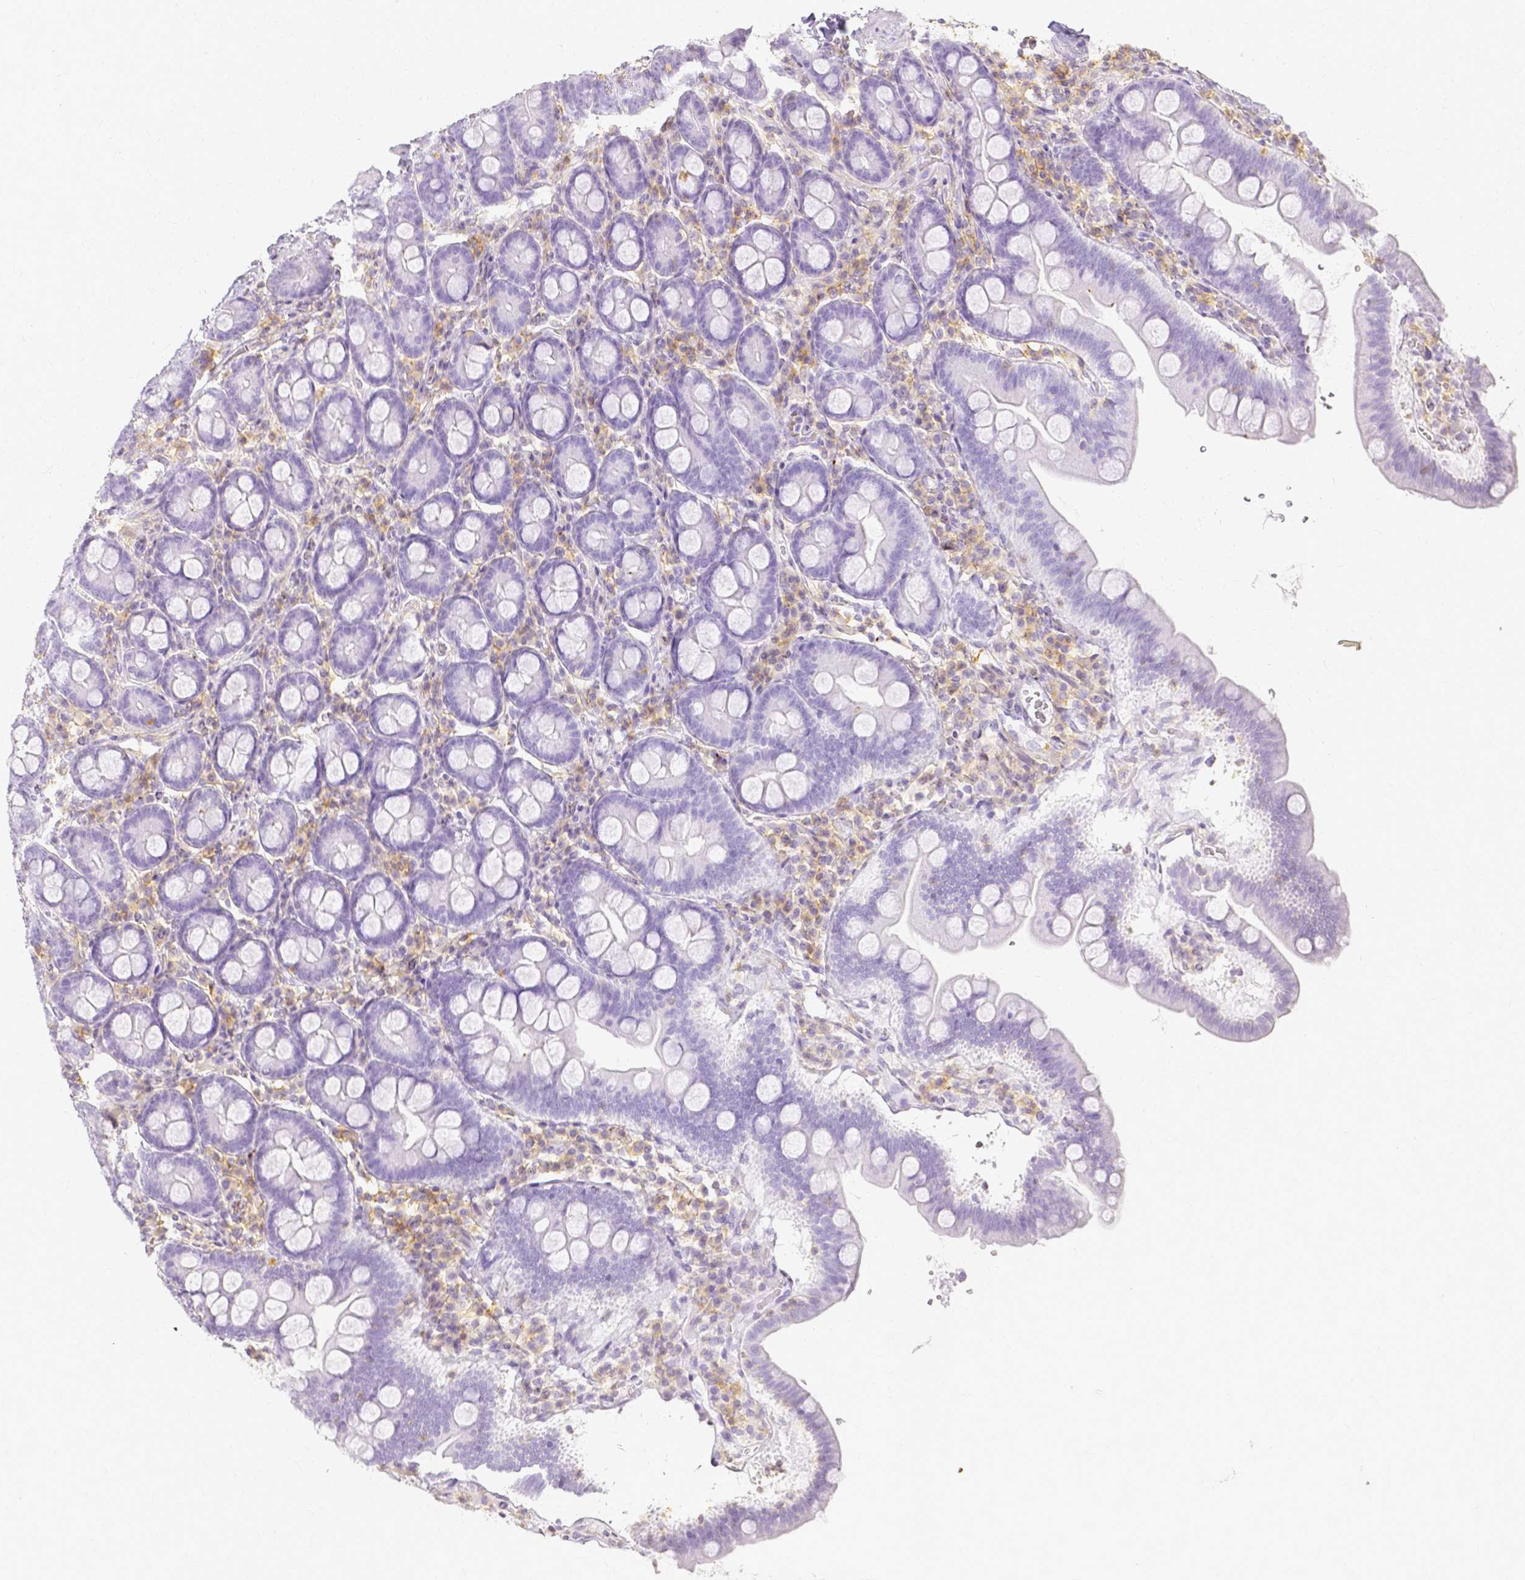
{"staining": {"intensity": "negative", "quantity": "none", "location": "none"}, "tissue": "duodenum", "cell_type": "Glandular cells", "image_type": "normal", "snomed": [{"axis": "morphology", "description": "Normal tissue, NOS"}, {"axis": "topography", "description": "Pancreas"}, {"axis": "topography", "description": "Duodenum"}], "caption": "DAB (3,3'-diaminobenzidine) immunohistochemical staining of benign human duodenum exhibits no significant expression in glandular cells. (Stains: DAB (3,3'-diaminobenzidine) immunohistochemistry with hematoxylin counter stain, Microscopy: brightfield microscopy at high magnification).", "gene": "HSPA12A", "patient": {"sex": "male", "age": 59}}